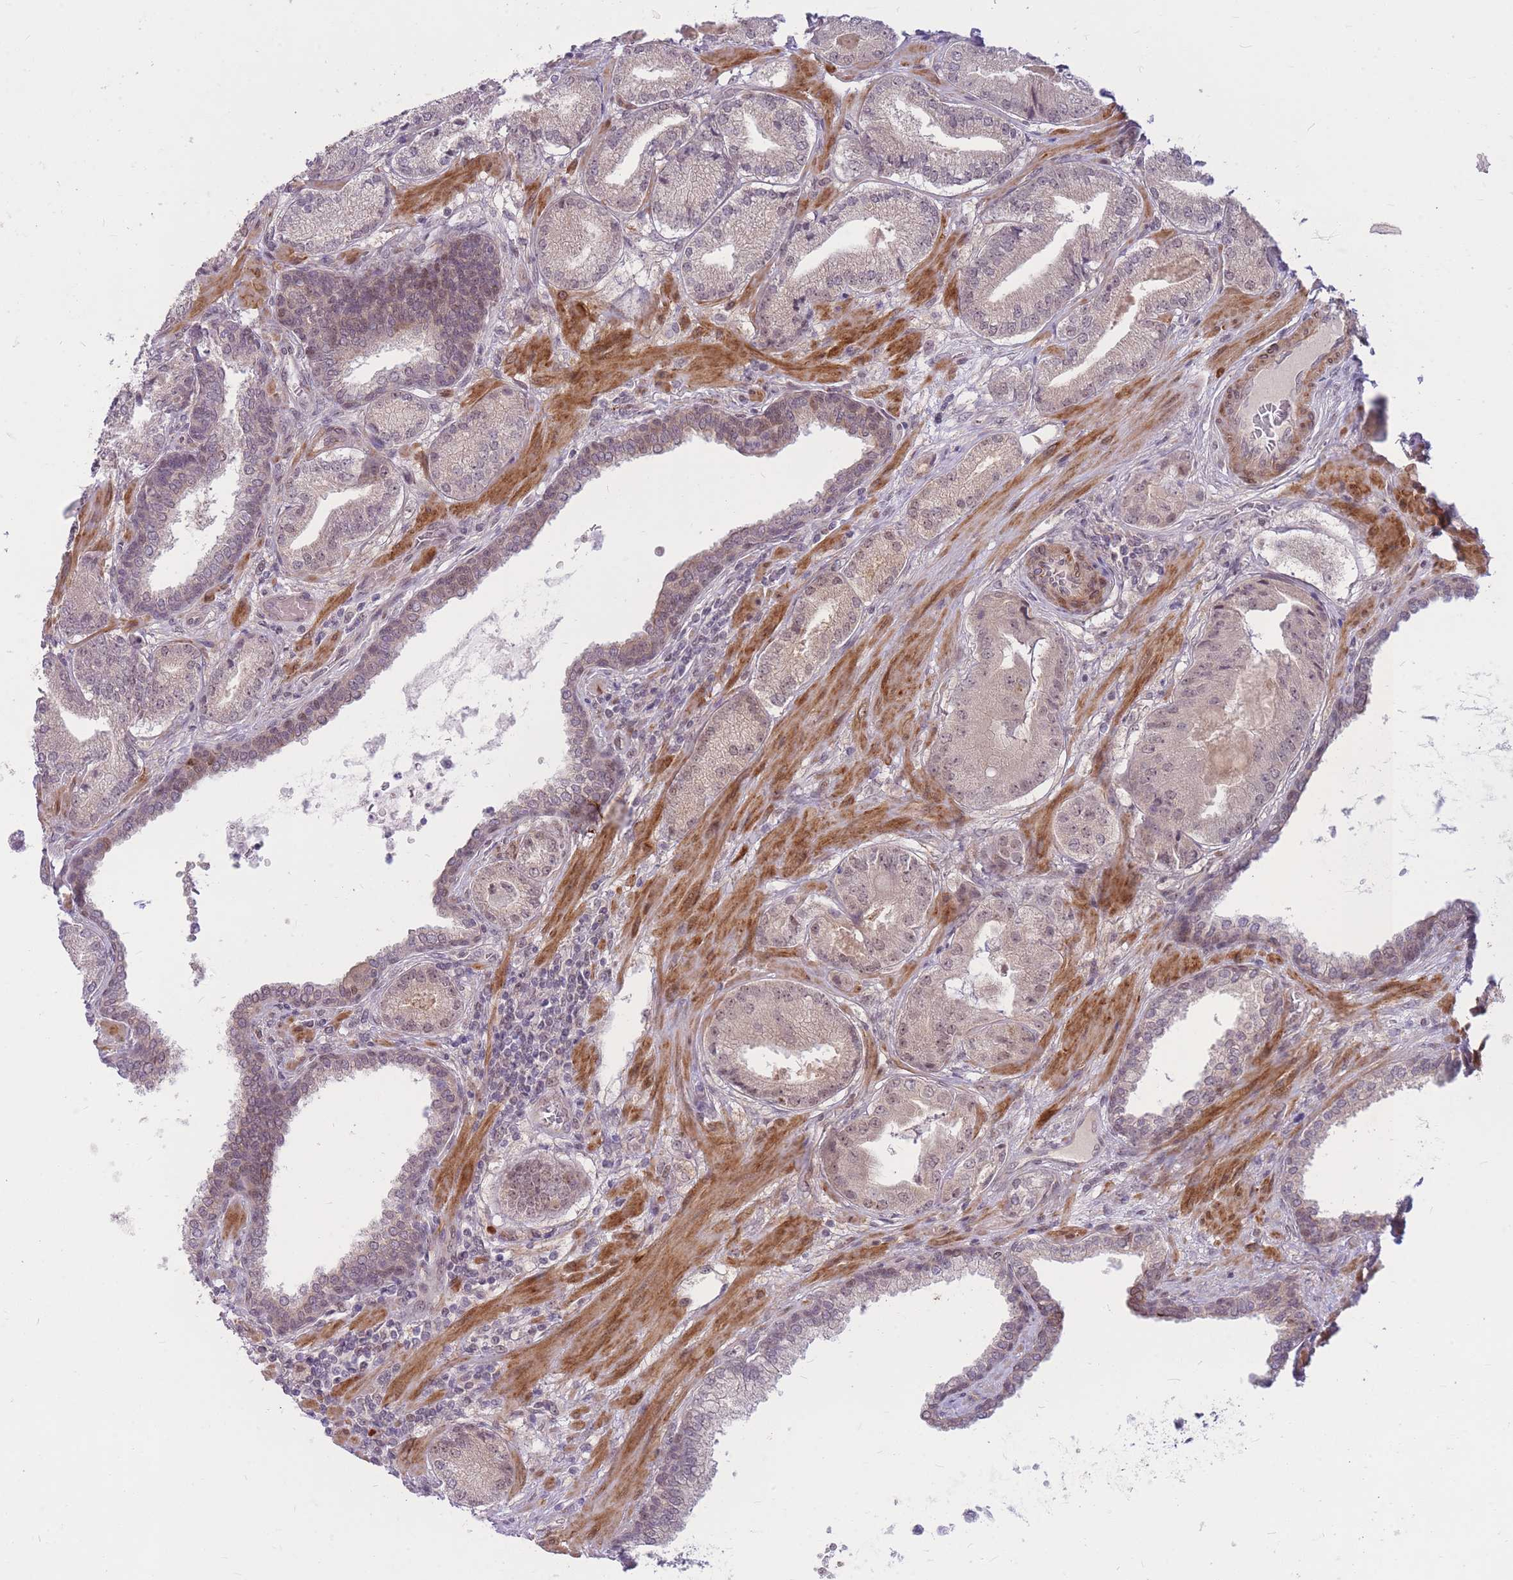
{"staining": {"intensity": "weak", "quantity": ">75%", "location": "cytoplasmic/membranous"}, "tissue": "prostate cancer", "cell_type": "Tumor cells", "image_type": "cancer", "snomed": [{"axis": "morphology", "description": "Adenocarcinoma, High grade"}, {"axis": "topography", "description": "Prostate"}], "caption": "The histopathology image reveals immunohistochemical staining of high-grade adenocarcinoma (prostate). There is weak cytoplasmic/membranous expression is identified in approximately >75% of tumor cells. (DAB IHC, brown staining for protein, blue staining for nuclei).", "gene": "ERCC2", "patient": {"sex": "male", "age": 63}}